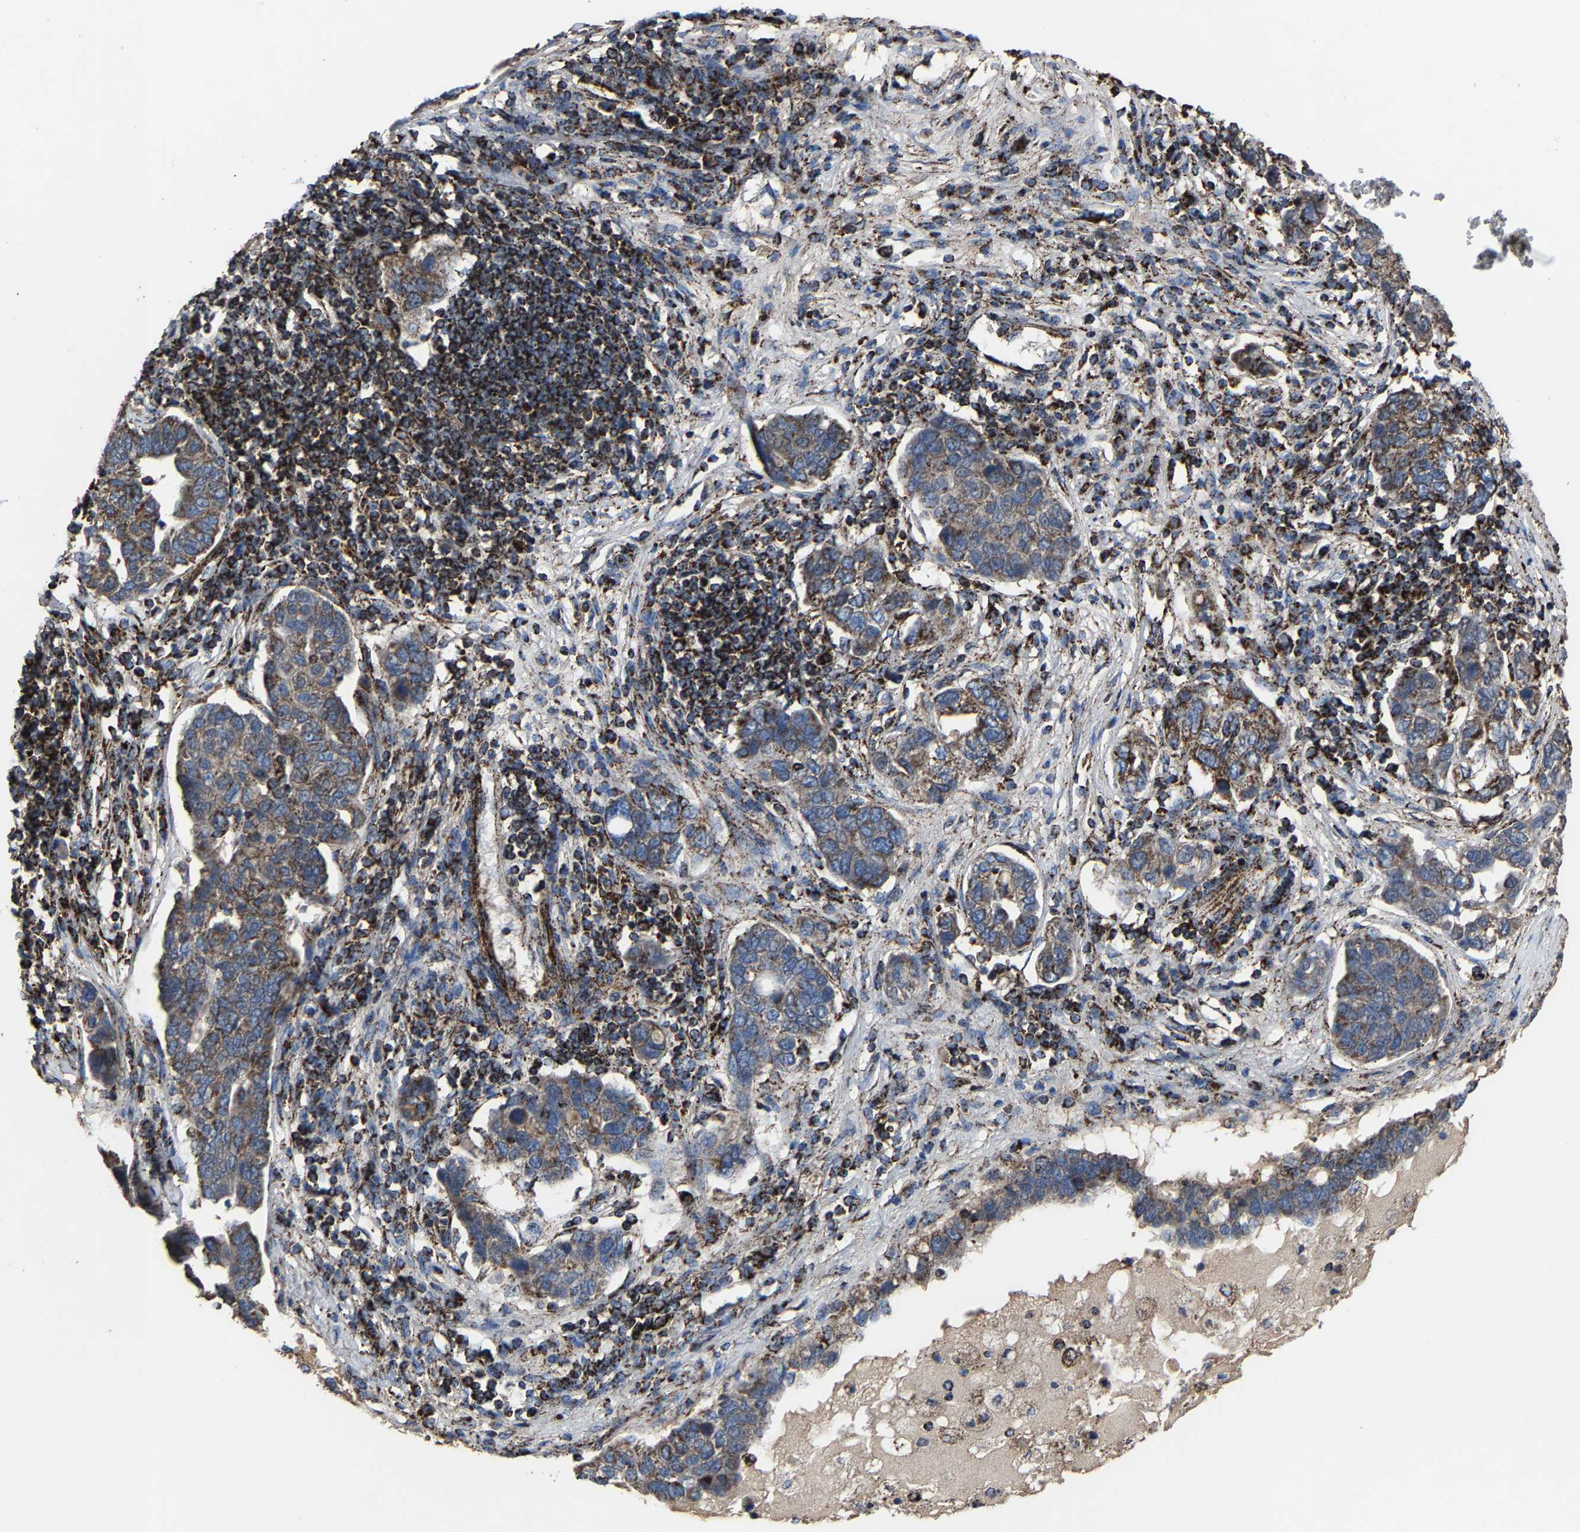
{"staining": {"intensity": "moderate", "quantity": "25%-75%", "location": "cytoplasmic/membranous"}, "tissue": "pancreatic cancer", "cell_type": "Tumor cells", "image_type": "cancer", "snomed": [{"axis": "morphology", "description": "Adenocarcinoma, NOS"}, {"axis": "topography", "description": "Pancreas"}], "caption": "Tumor cells demonstrate medium levels of moderate cytoplasmic/membranous positivity in approximately 25%-75% of cells in pancreatic cancer.", "gene": "NDUFV3", "patient": {"sex": "female", "age": 61}}